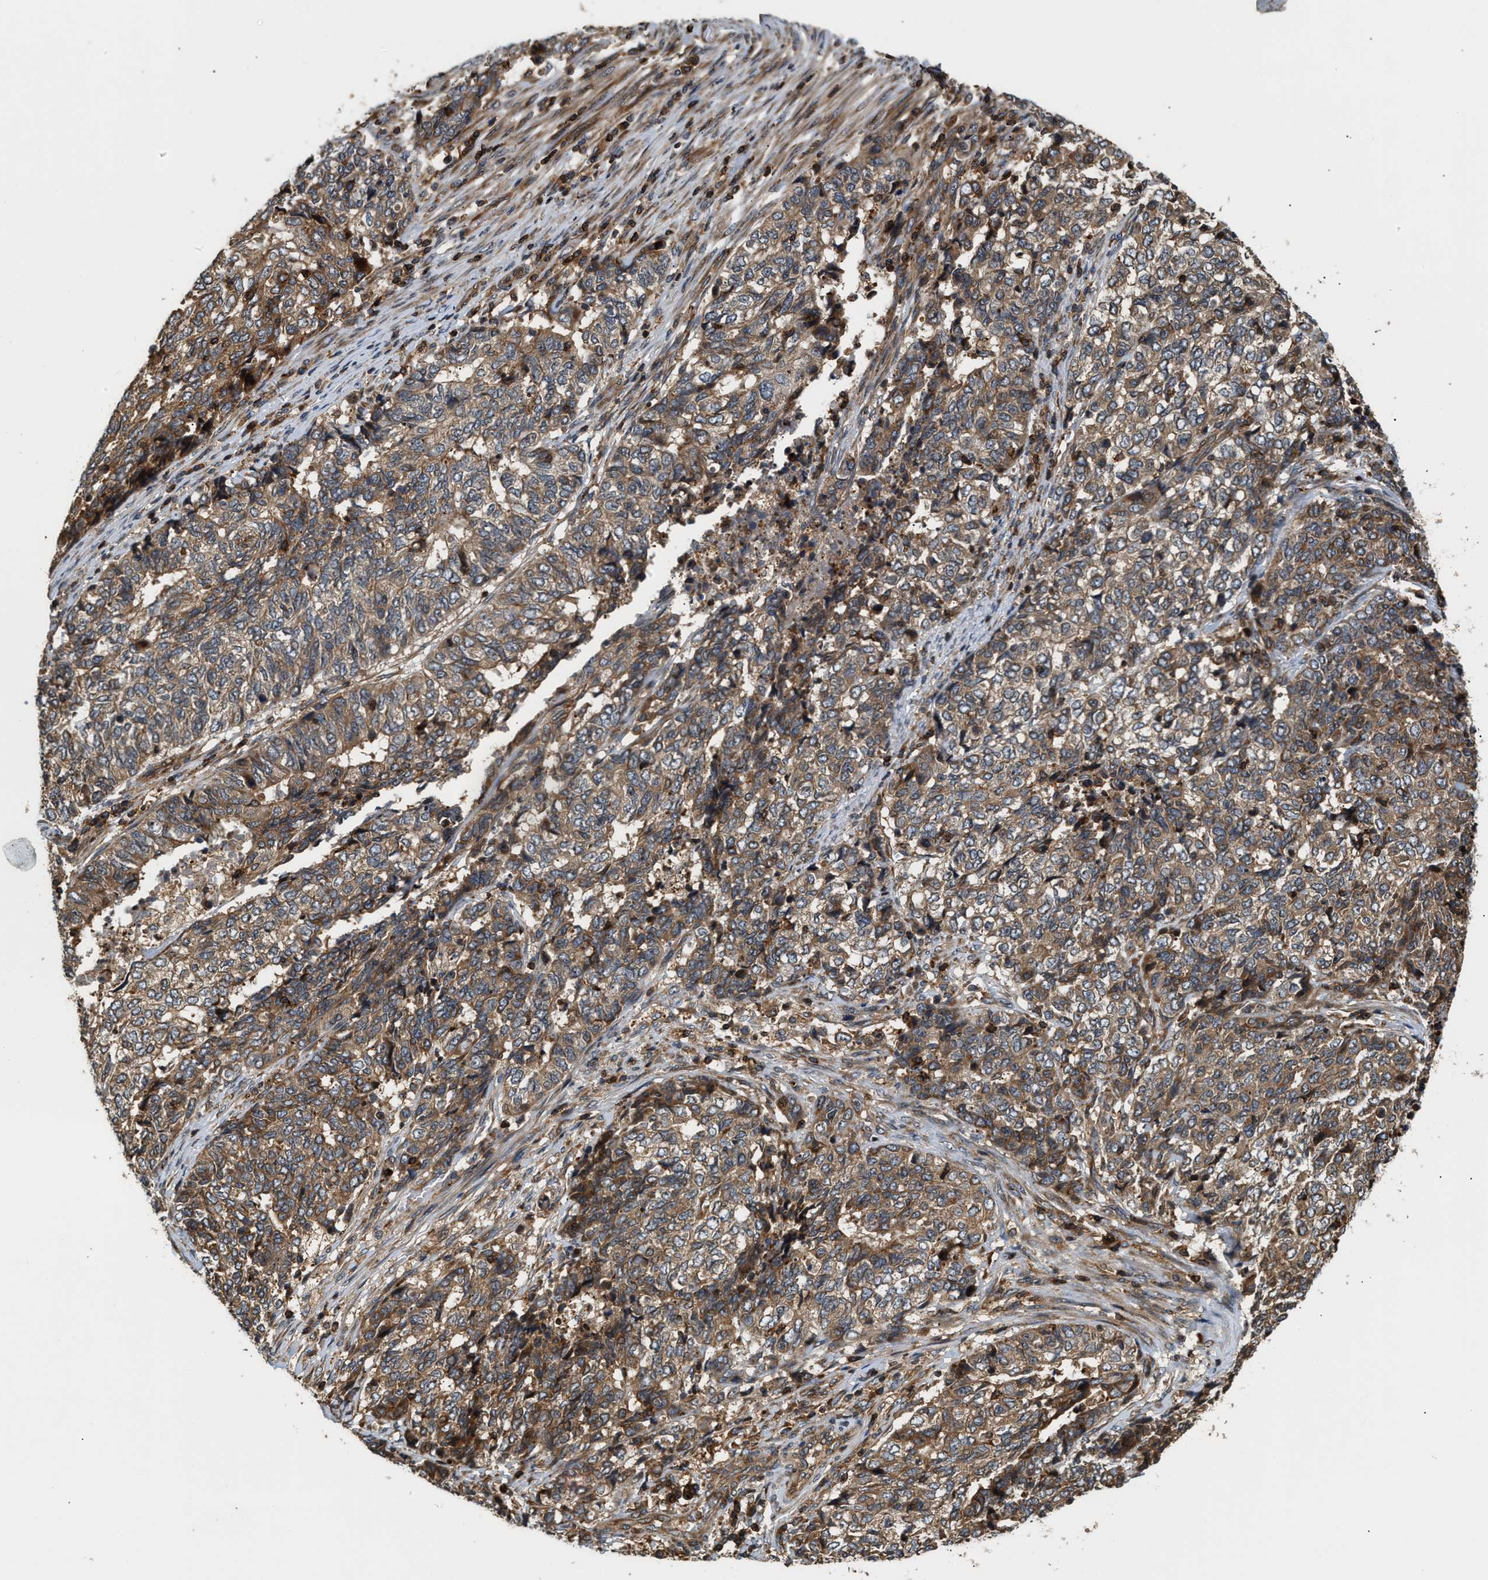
{"staining": {"intensity": "moderate", "quantity": ">75%", "location": "cytoplasmic/membranous"}, "tissue": "endometrial cancer", "cell_type": "Tumor cells", "image_type": "cancer", "snomed": [{"axis": "morphology", "description": "Adenocarcinoma, NOS"}, {"axis": "topography", "description": "Endometrium"}], "caption": "Approximately >75% of tumor cells in human endometrial cancer reveal moderate cytoplasmic/membranous protein expression as visualized by brown immunohistochemical staining.", "gene": "SNX5", "patient": {"sex": "female", "age": 80}}